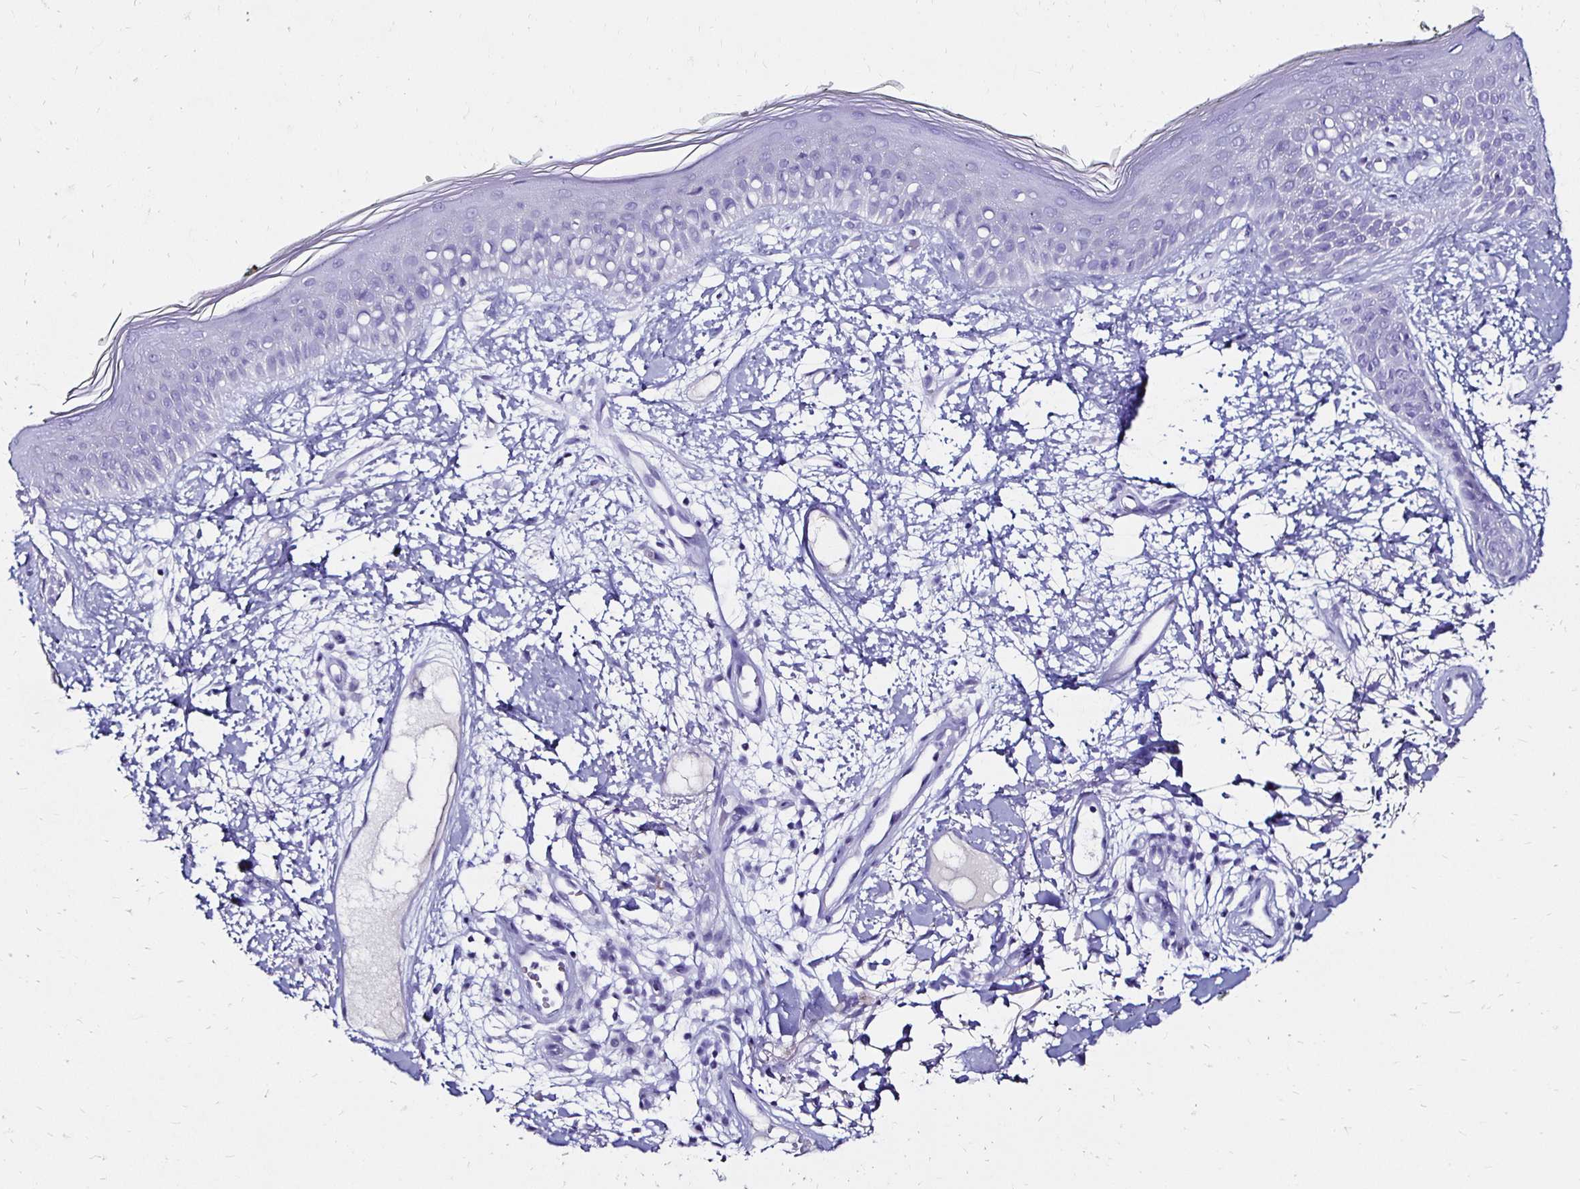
{"staining": {"intensity": "negative", "quantity": "none", "location": "none"}, "tissue": "skin", "cell_type": "Fibroblasts", "image_type": "normal", "snomed": [{"axis": "morphology", "description": "Normal tissue, NOS"}, {"axis": "topography", "description": "Skin"}], "caption": "Photomicrograph shows no significant protein positivity in fibroblasts of benign skin.", "gene": "KCNT1", "patient": {"sex": "female", "age": 34}}